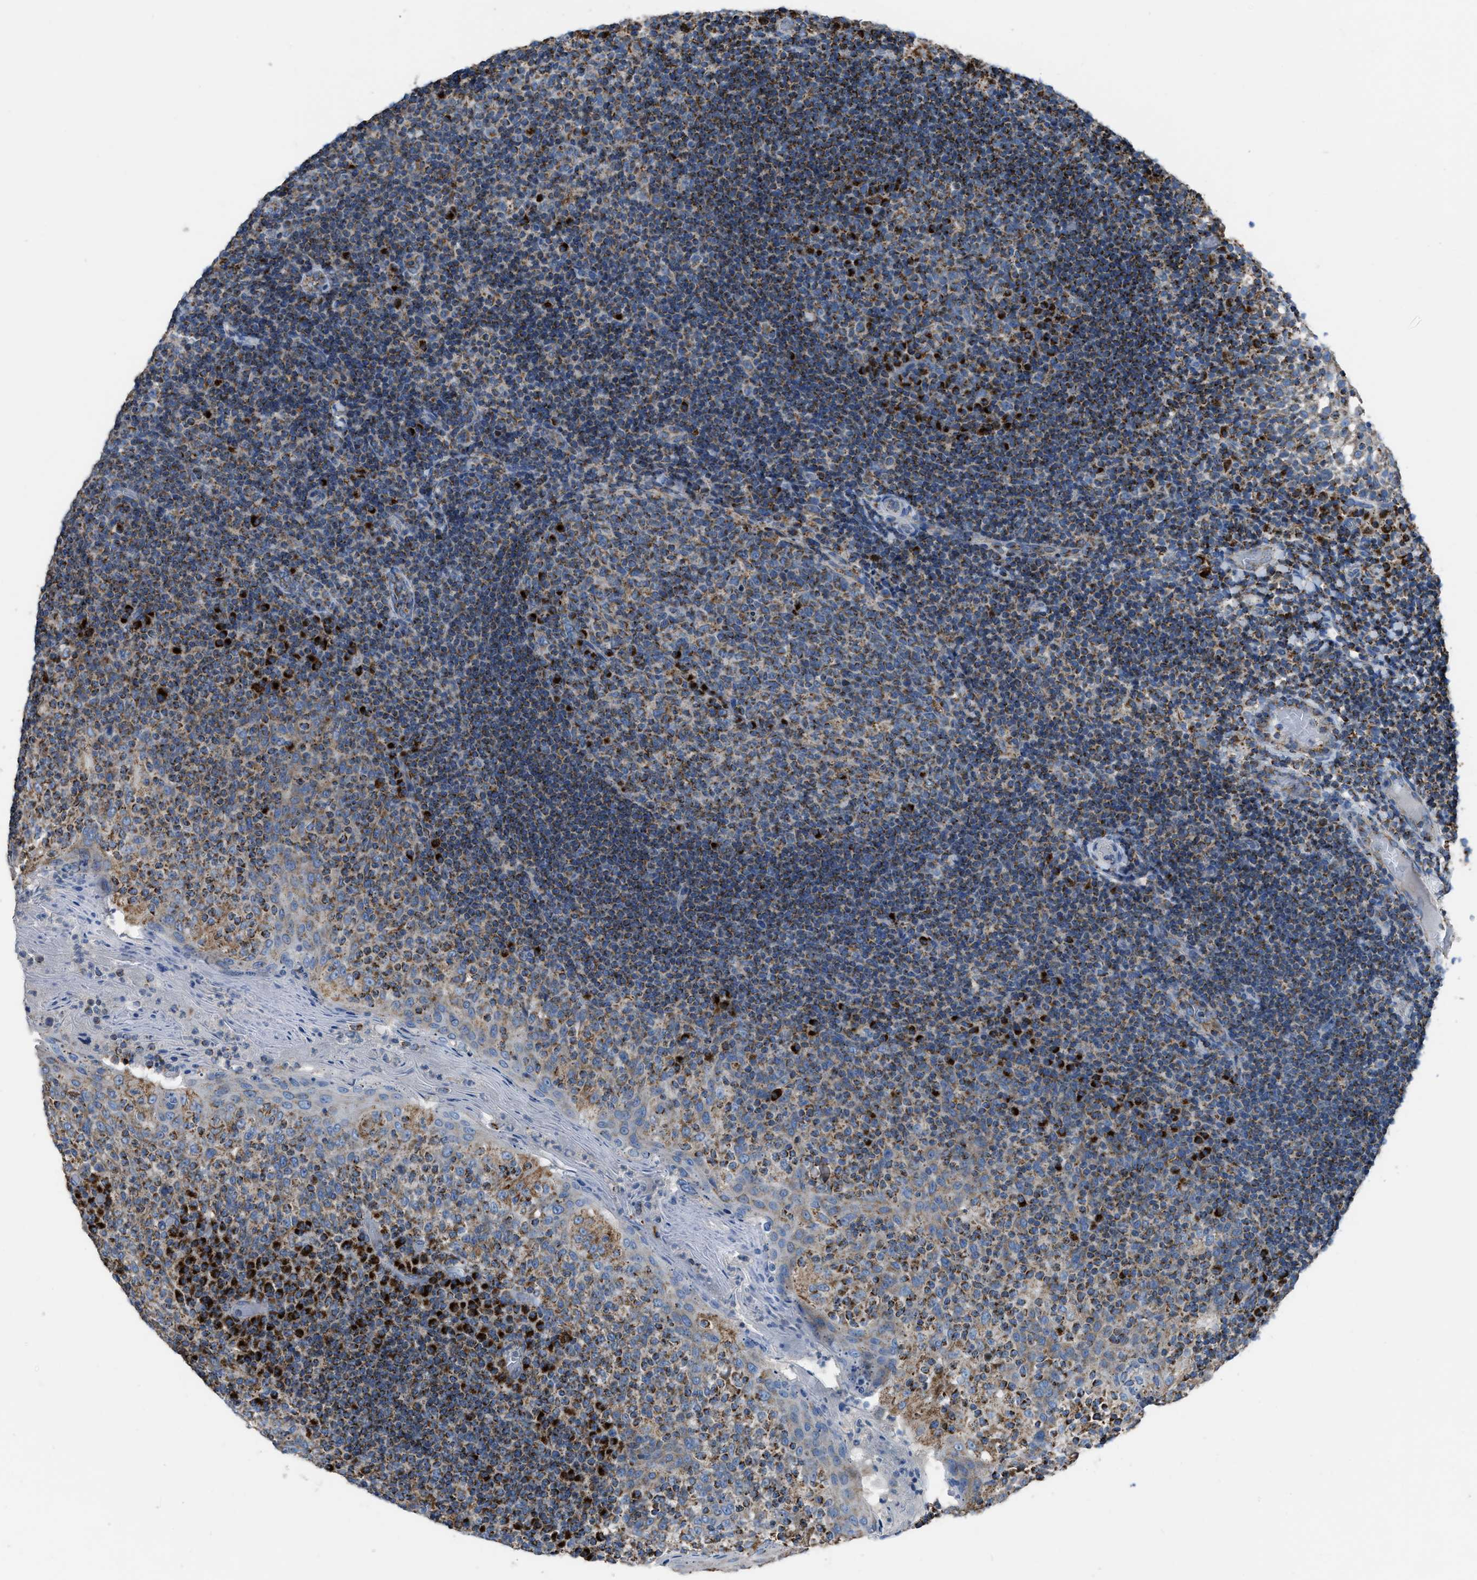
{"staining": {"intensity": "strong", "quantity": "25%-75%", "location": "cytoplasmic/membranous"}, "tissue": "tonsil", "cell_type": "Germinal center cells", "image_type": "normal", "snomed": [{"axis": "morphology", "description": "Normal tissue, NOS"}, {"axis": "topography", "description": "Tonsil"}], "caption": "This image reveals immunohistochemistry staining of benign human tonsil, with high strong cytoplasmic/membranous positivity in approximately 25%-75% of germinal center cells.", "gene": "ETFB", "patient": {"sex": "female", "age": 19}}